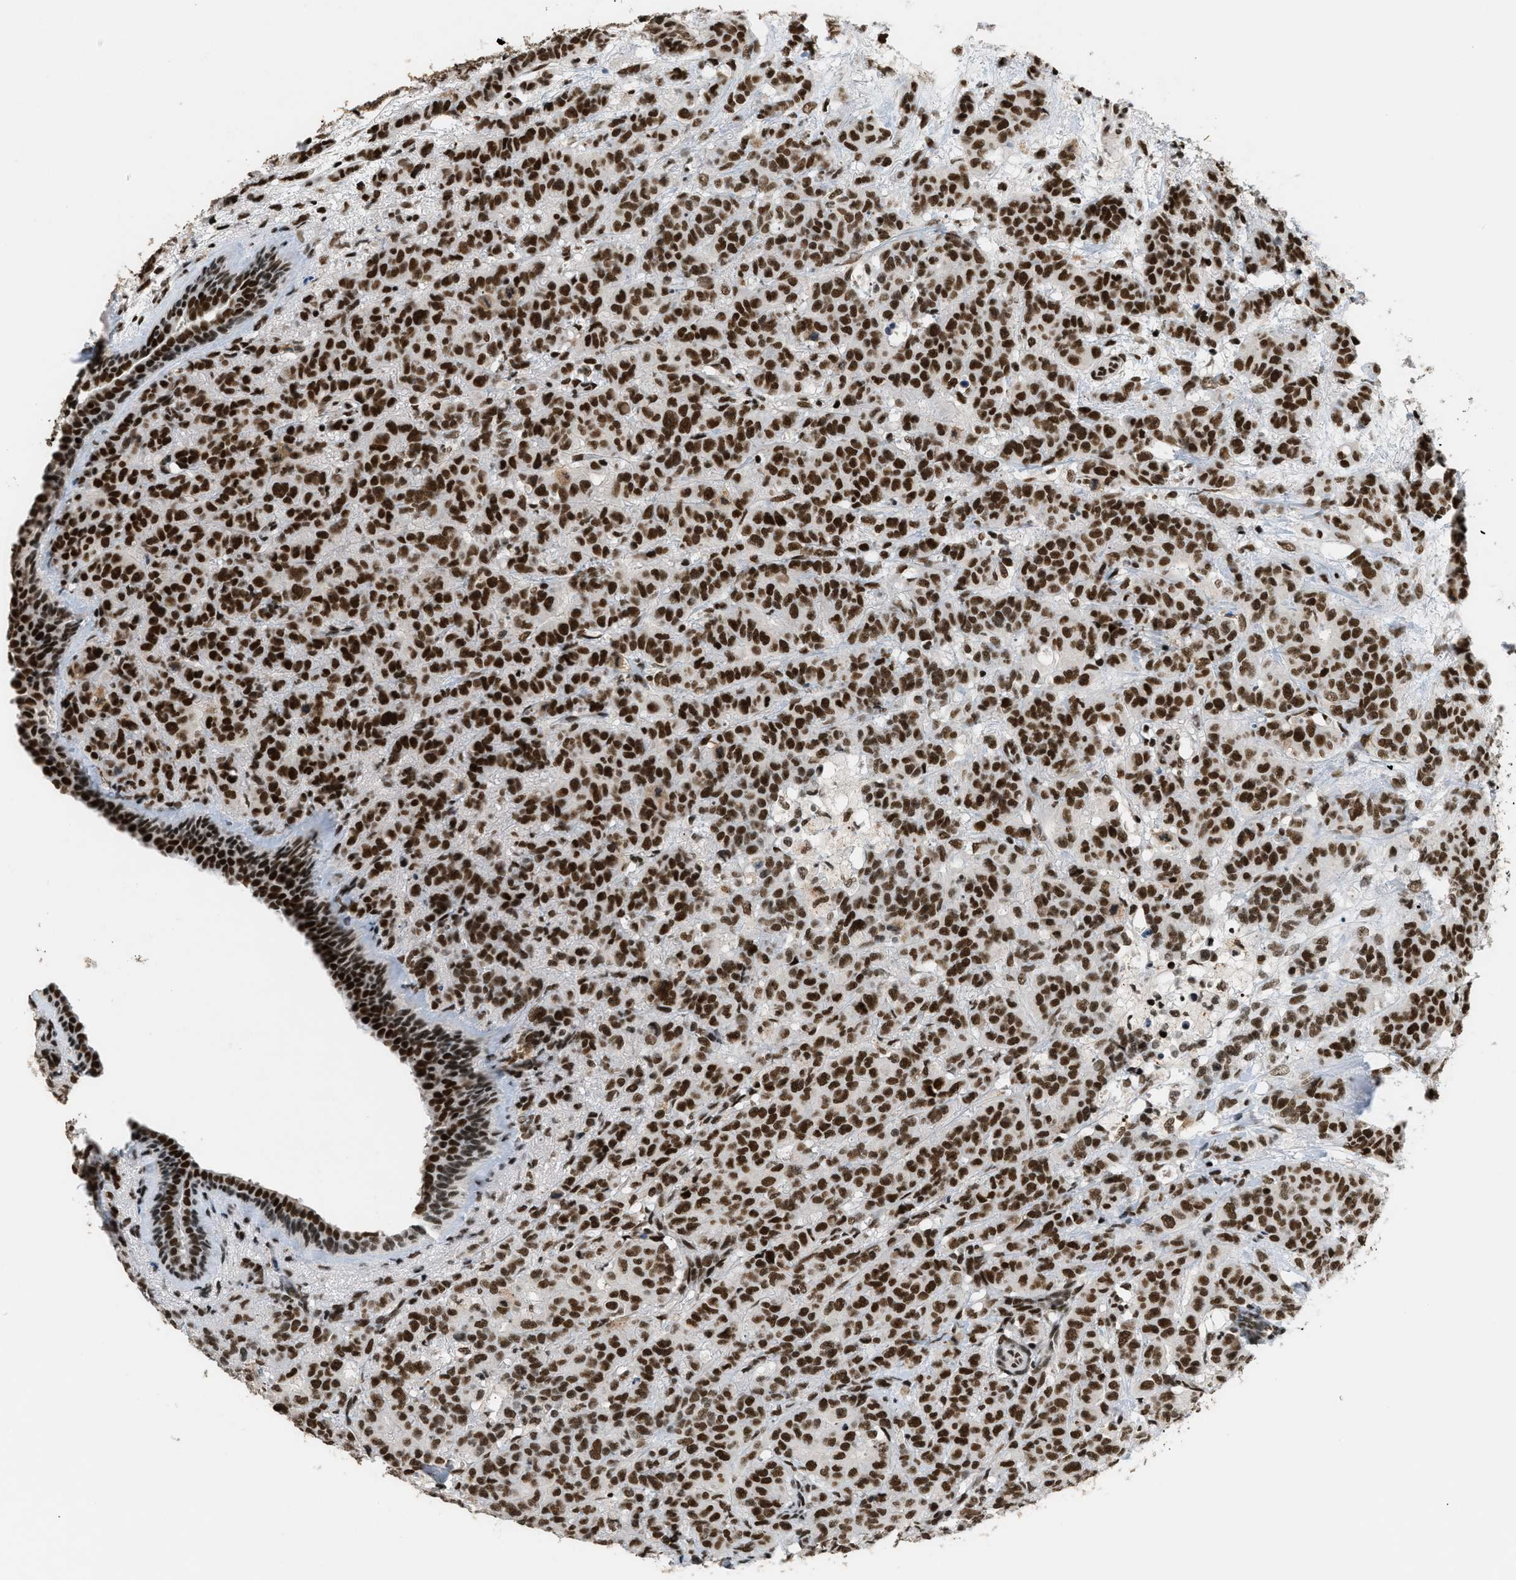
{"staining": {"intensity": "strong", "quantity": ">75%", "location": "nuclear"}, "tissue": "breast cancer", "cell_type": "Tumor cells", "image_type": "cancer", "snomed": [{"axis": "morphology", "description": "Normal tissue, NOS"}, {"axis": "morphology", "description": "Duct carcinoma"}, {"axis": "topography", "description": "Breast"}], "caption": "Breast cancer stained with a protein marker reveals strong staining in tumor cells.", "gene": "SMARCB1", "patient": {"sex": "female", "age": 40}}